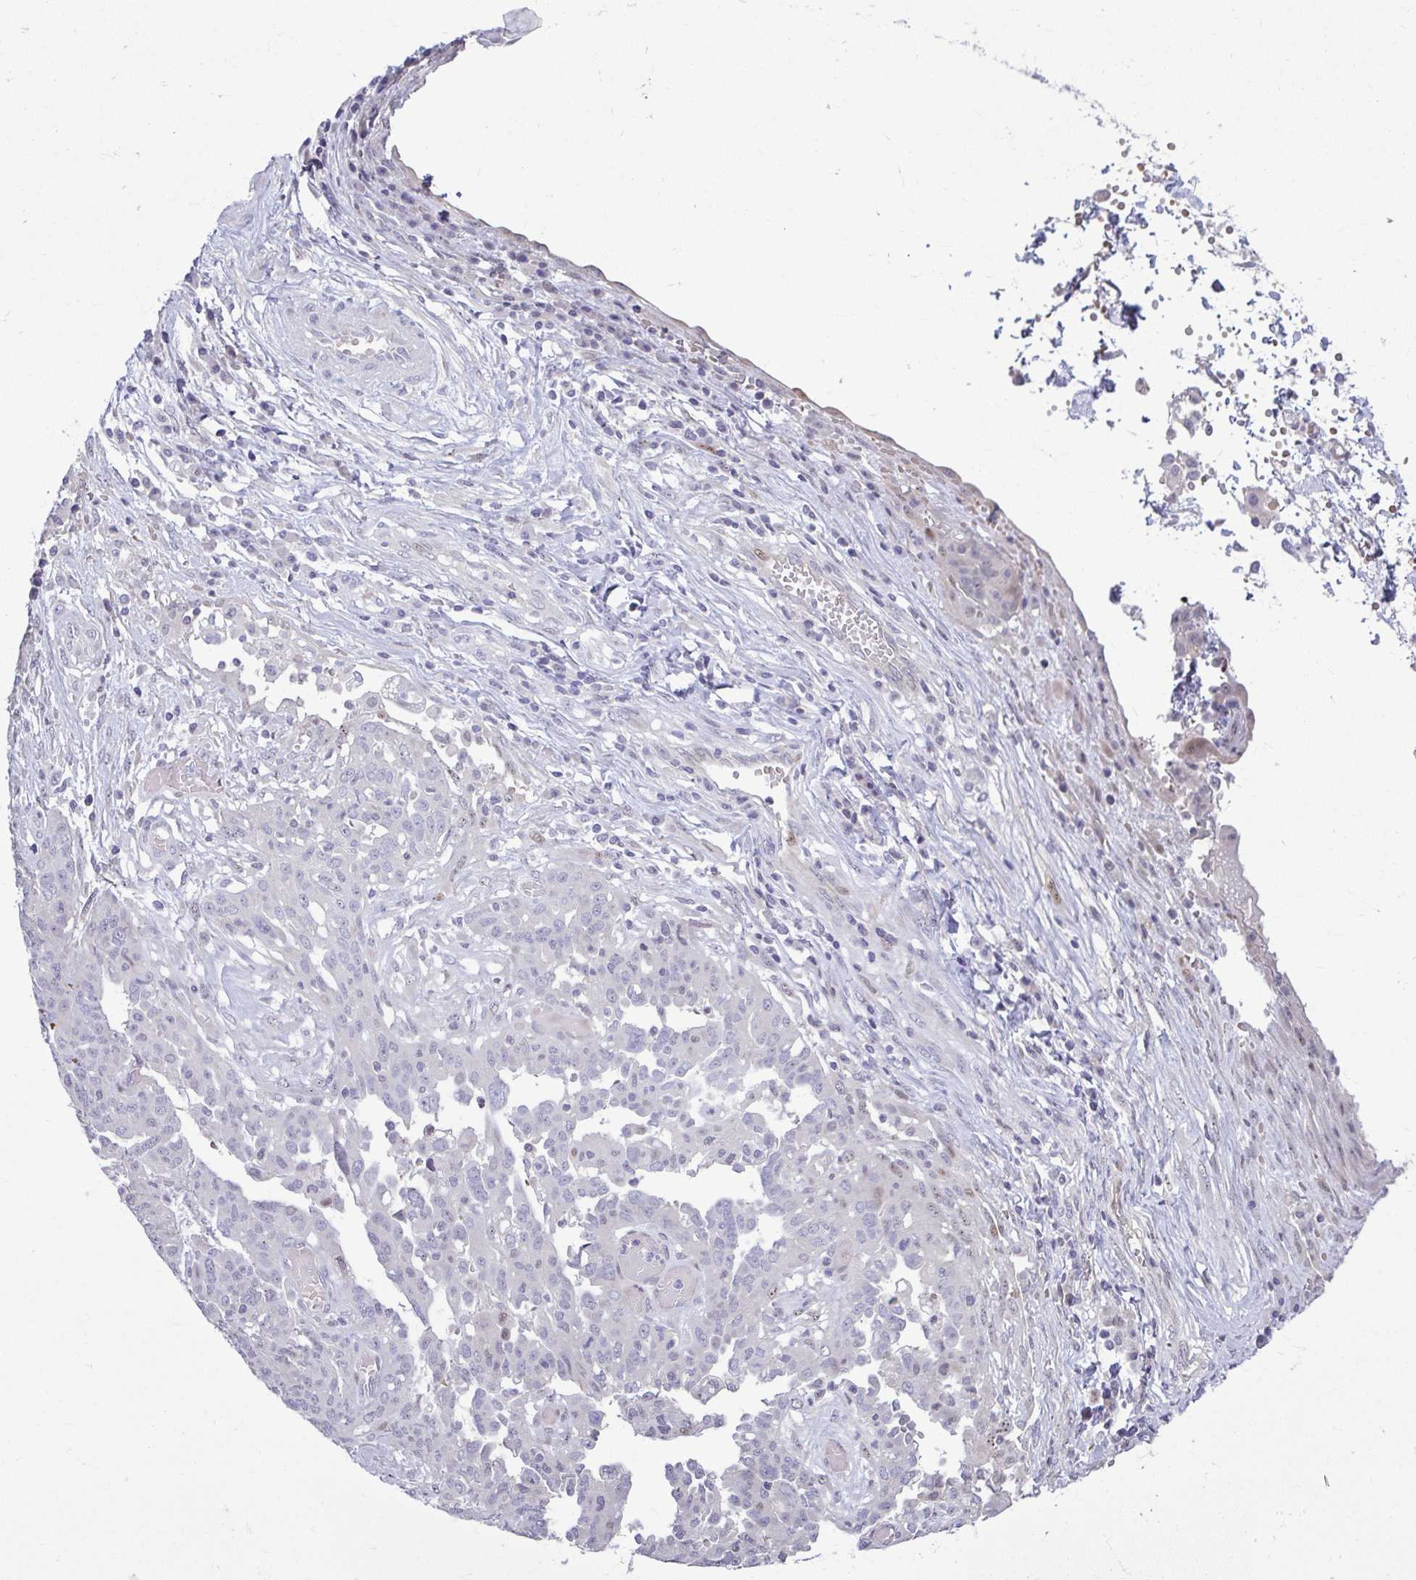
{"staining": {"intensity": "negative", "quantity": "none", "location": "none"}, "tissue": "ovarian cancer", "cell_type": "Tumor cells", "image_type": "cancer", "snomed": [{"axis": "morphology", "description": "Cystadenocarcinoma, serous, NOS"}, {"axis": "topography", "description": "Ovary"}], "caption": "Human ovarian serous cystadenocarcinoma stained for a protein using immunohistochemistry (IHC) displays no staining in tumor cells.", "gene": "ODF1", "patient": {"sex": "female", "age": 67}}